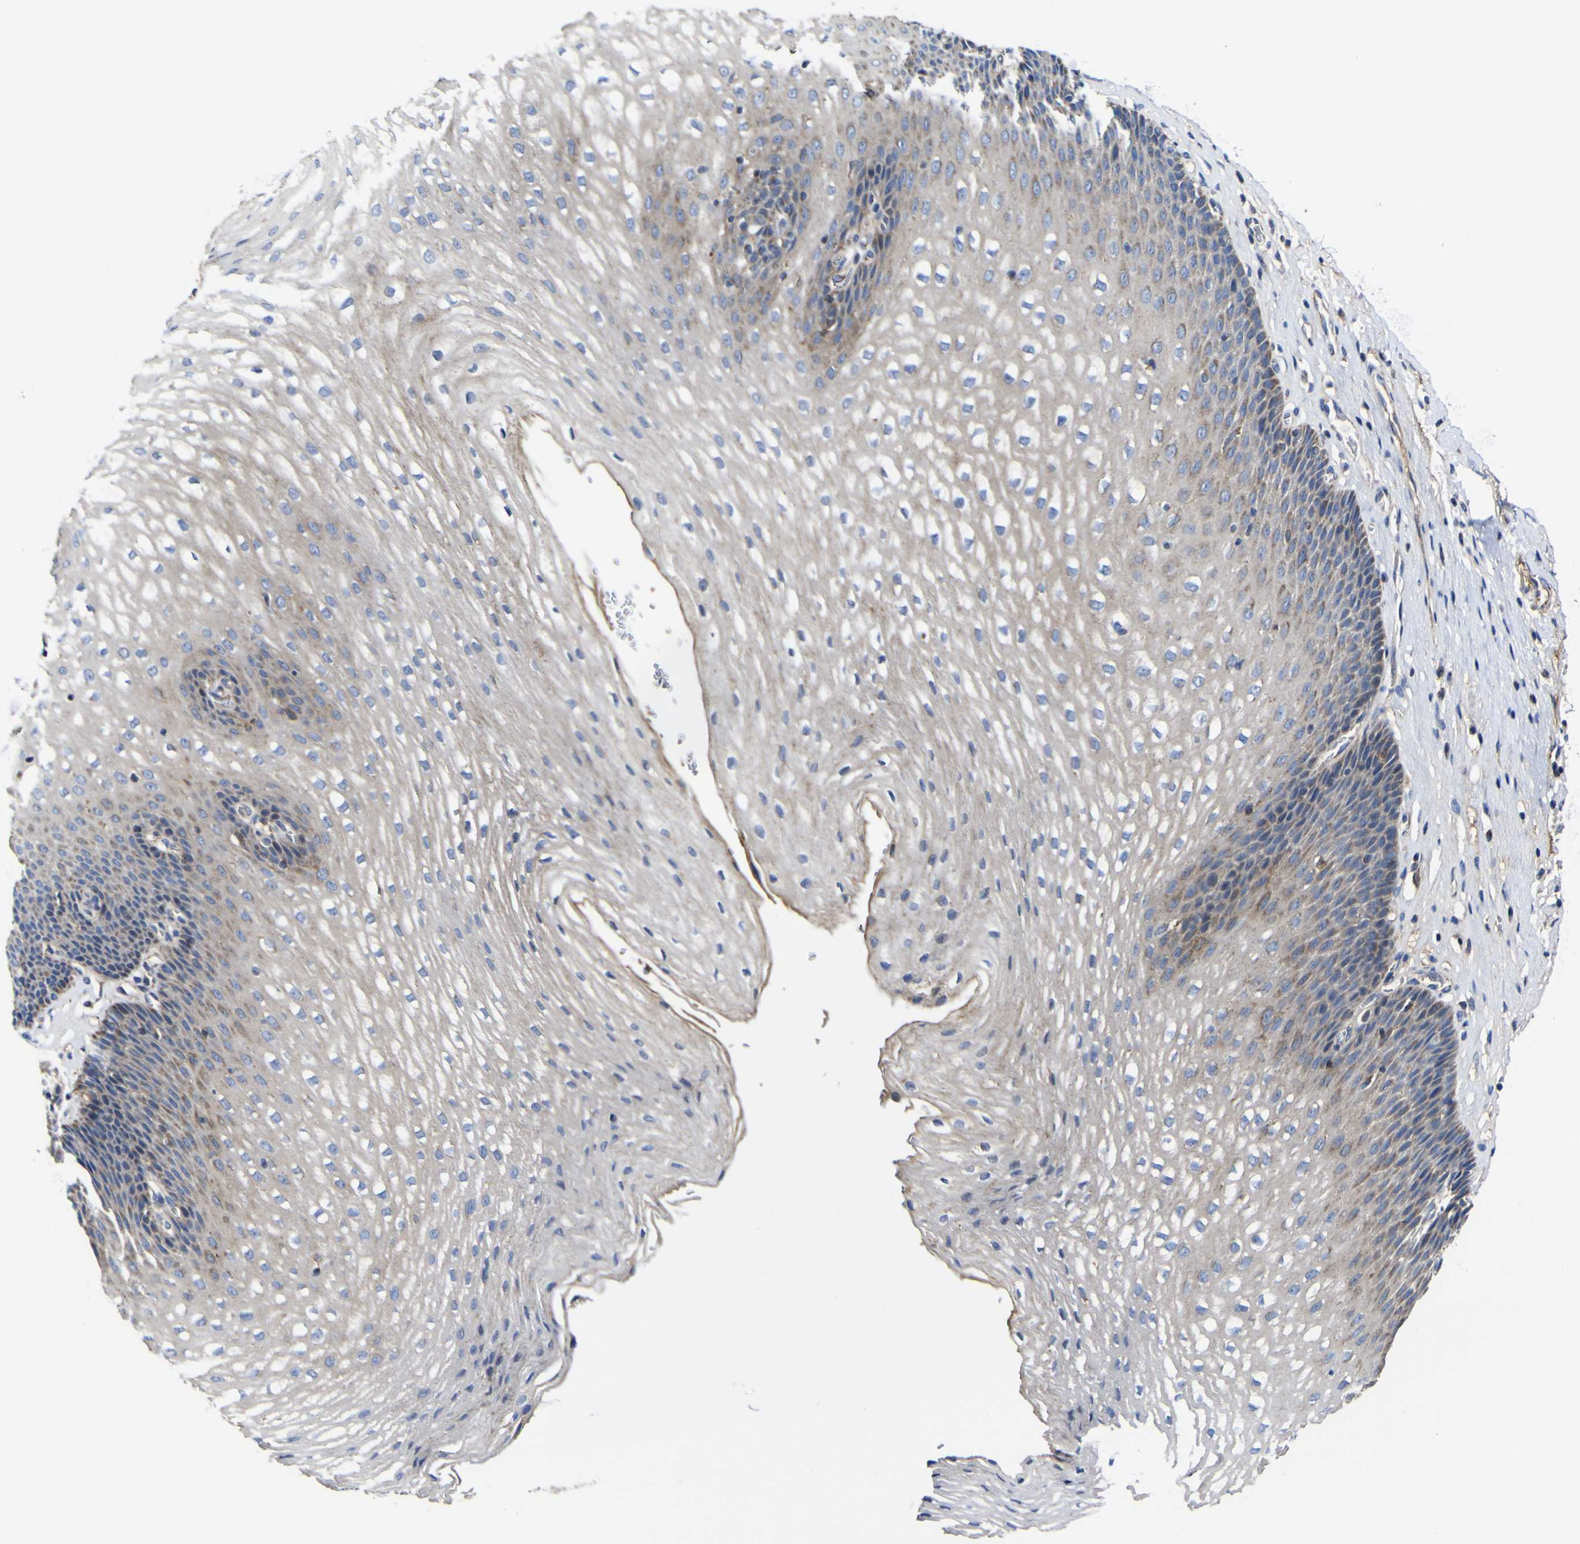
{"staining": {"intensity": "weak", "quantity": "25%-75%", "location": "cytoplasmic/membranous"}, "tissue": "esophagus", "cell_type": "Squamous epithelial cells", "image_type": "normal", "snomed": [{"axis": "morphology", "description": "Normal tissue, NOS"}, {"axis": "topography", "description": "Esophagus"}], "caption": "Immunohistochemical staining of unremarkable human esophagus exhibits low levels of weak cytoplasmic/membranous staining in about 25%-75% of squamous epithelial cells.", "gene": "CCDC90B", "patient": {"sex": "male", "age": 48}}